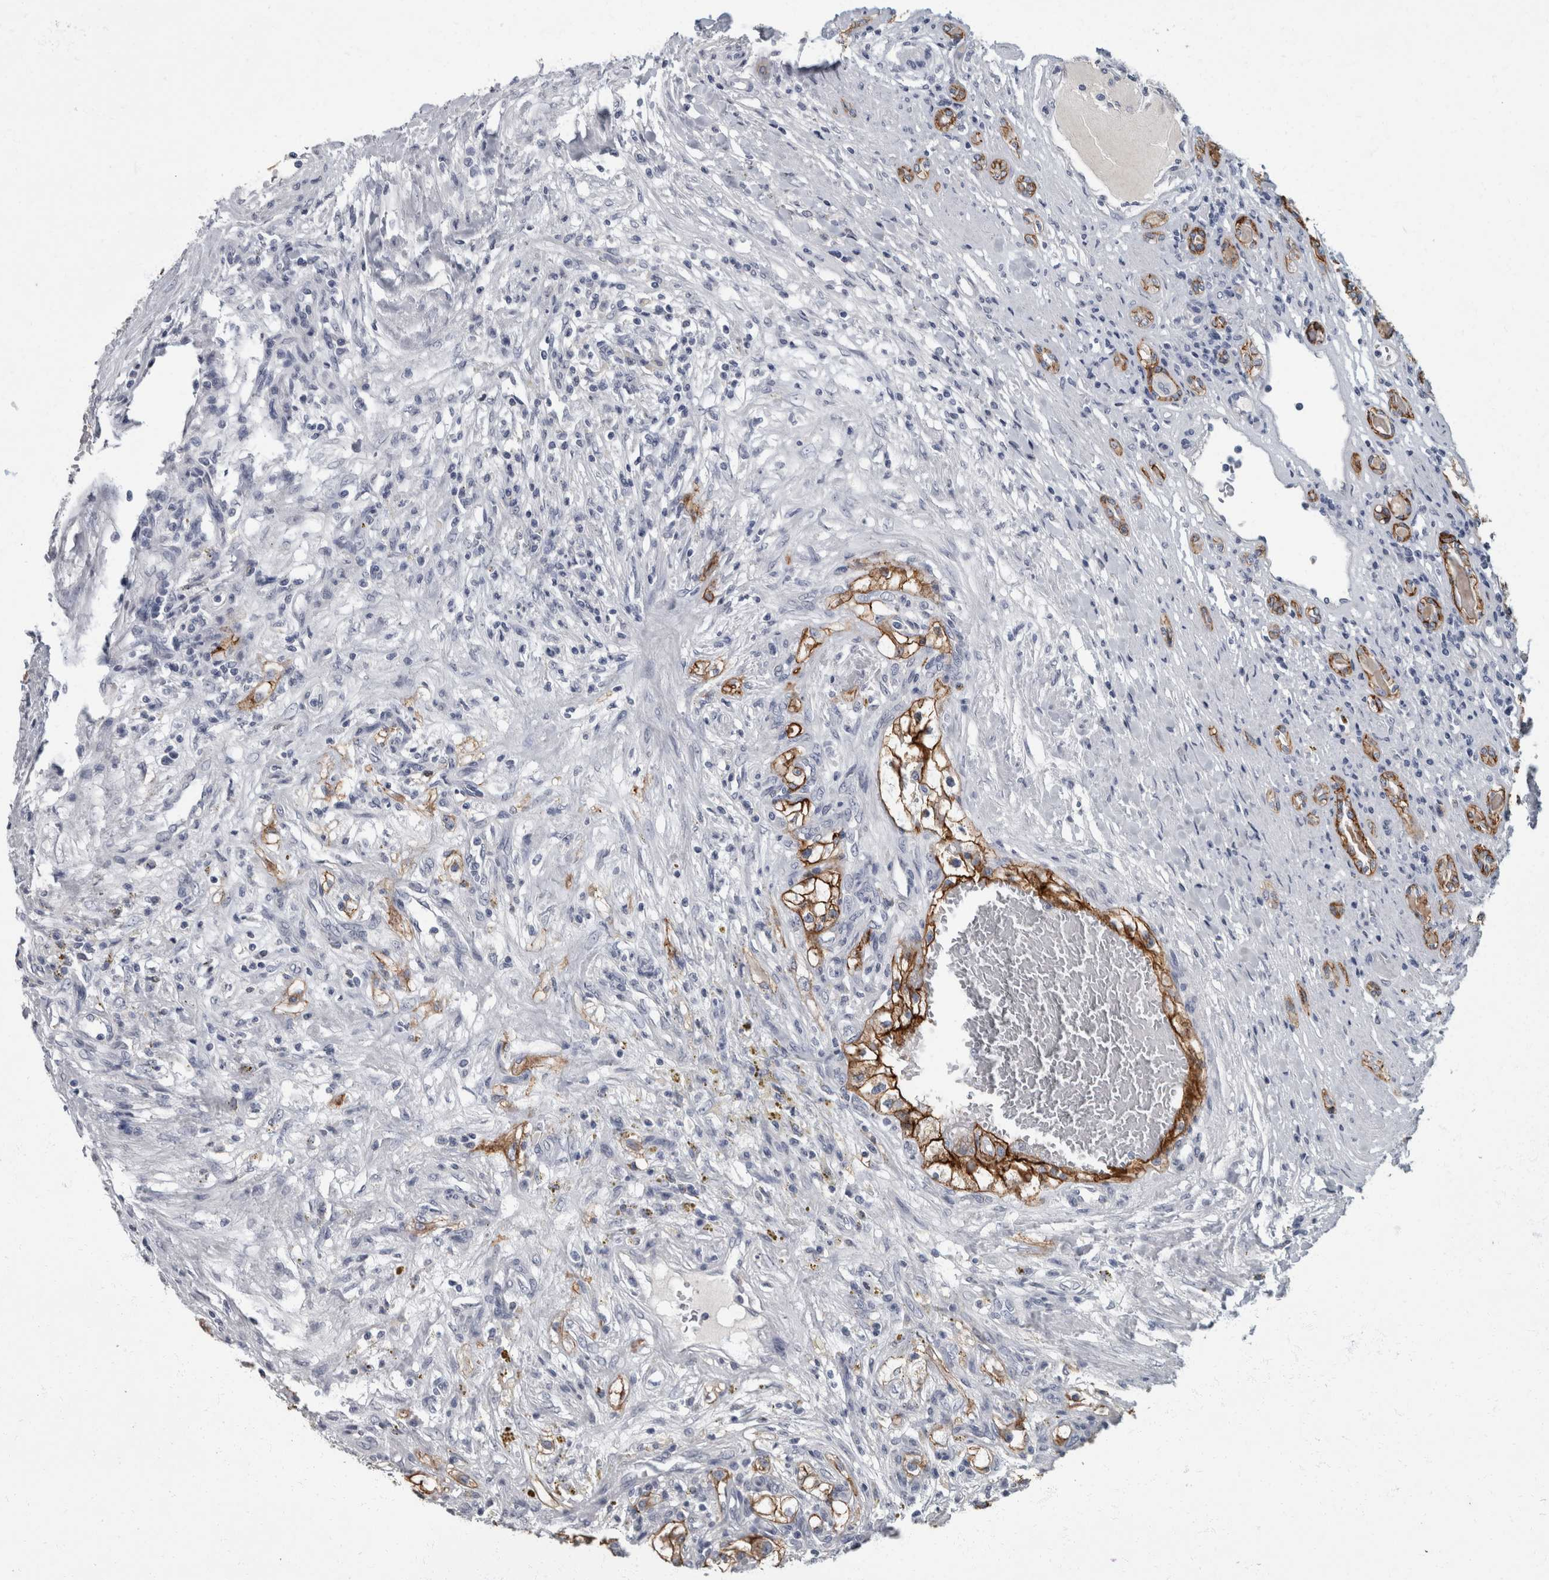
{"staining": {"intensity": "strong", "quantity": ">75%", "location": "cytoplasmic/membranous"}, "tissue": "renal cancer", "cell_type": "Tumor cells", "image_type": "cancer", "snomed": [{"axis": "morphology", "description": "Adenocarcinoma, NOS"}, {"axis": "topography", "description": "Kidney"}], "caption": "Immunohistochemical staining of adenocarcinoma (renal) exhibits strong cytoplasmic/membranous protein staining in approximately >75% of tumor cells. (brown staining indicates protein expression, while blue staining denotes nuclei).", "gene": "DSG2", "patient": {"sex": "male", "age": 68}}